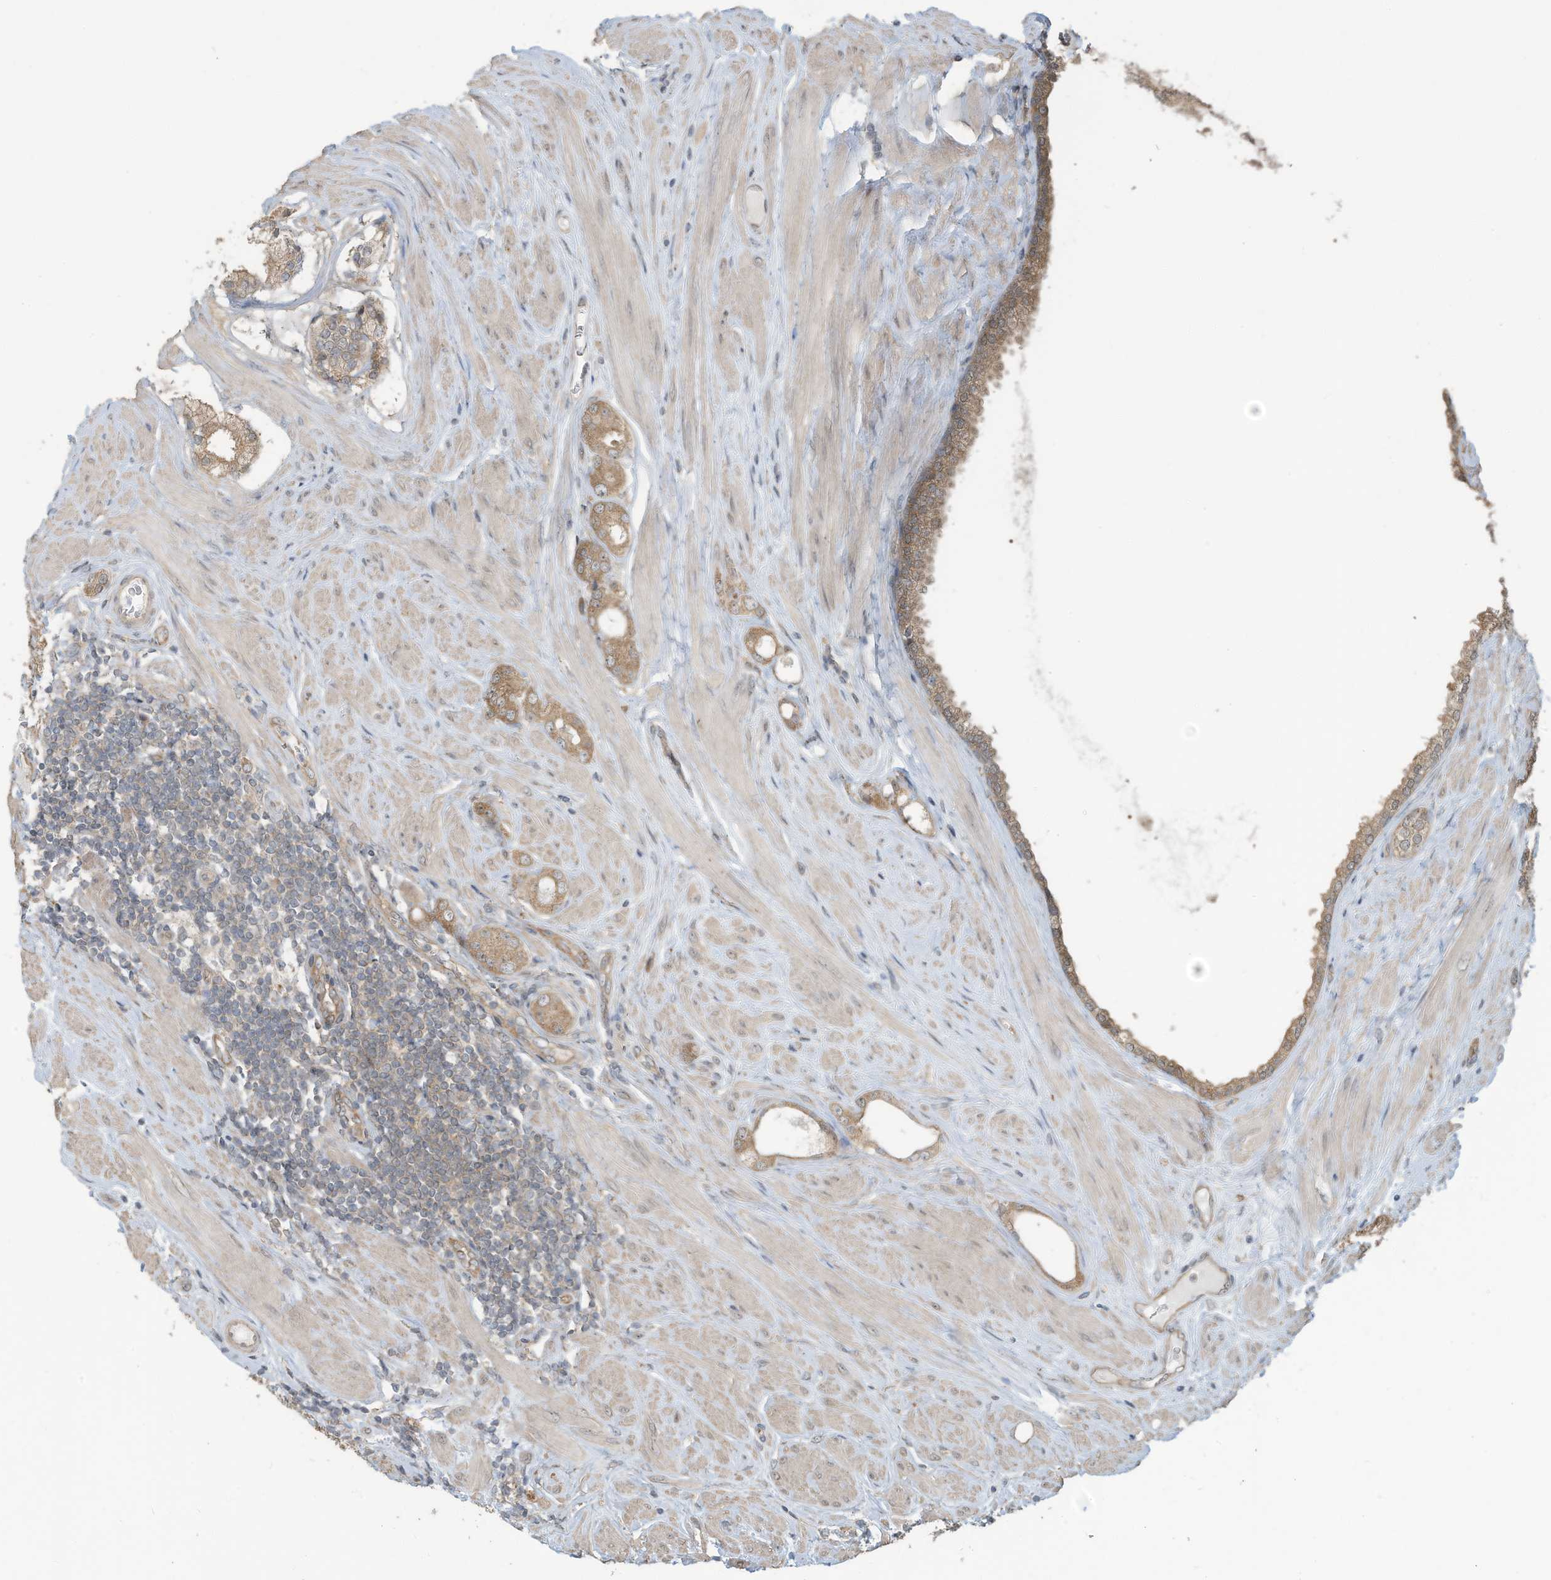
{"staining": {"intensity": "moderate", "quantity": ">75%", "location": "cytoplasmic/membranous"}, "tissue": "prostate cancer", "cell_type": "Tumor cells", "image_type": "cancer", "snomed": [{"axis": "morphology", "description": "Adenocarcinoma, Low grade"}, {"axis": "topography", "description": "Prostate"}], "caption": "A brown stain shows moderate cytoplasmic/membranous staining of a protein in prostate cancer tumor cells.", "gene": "ERI2", "patient": {"sex": "male", "age": 62}}